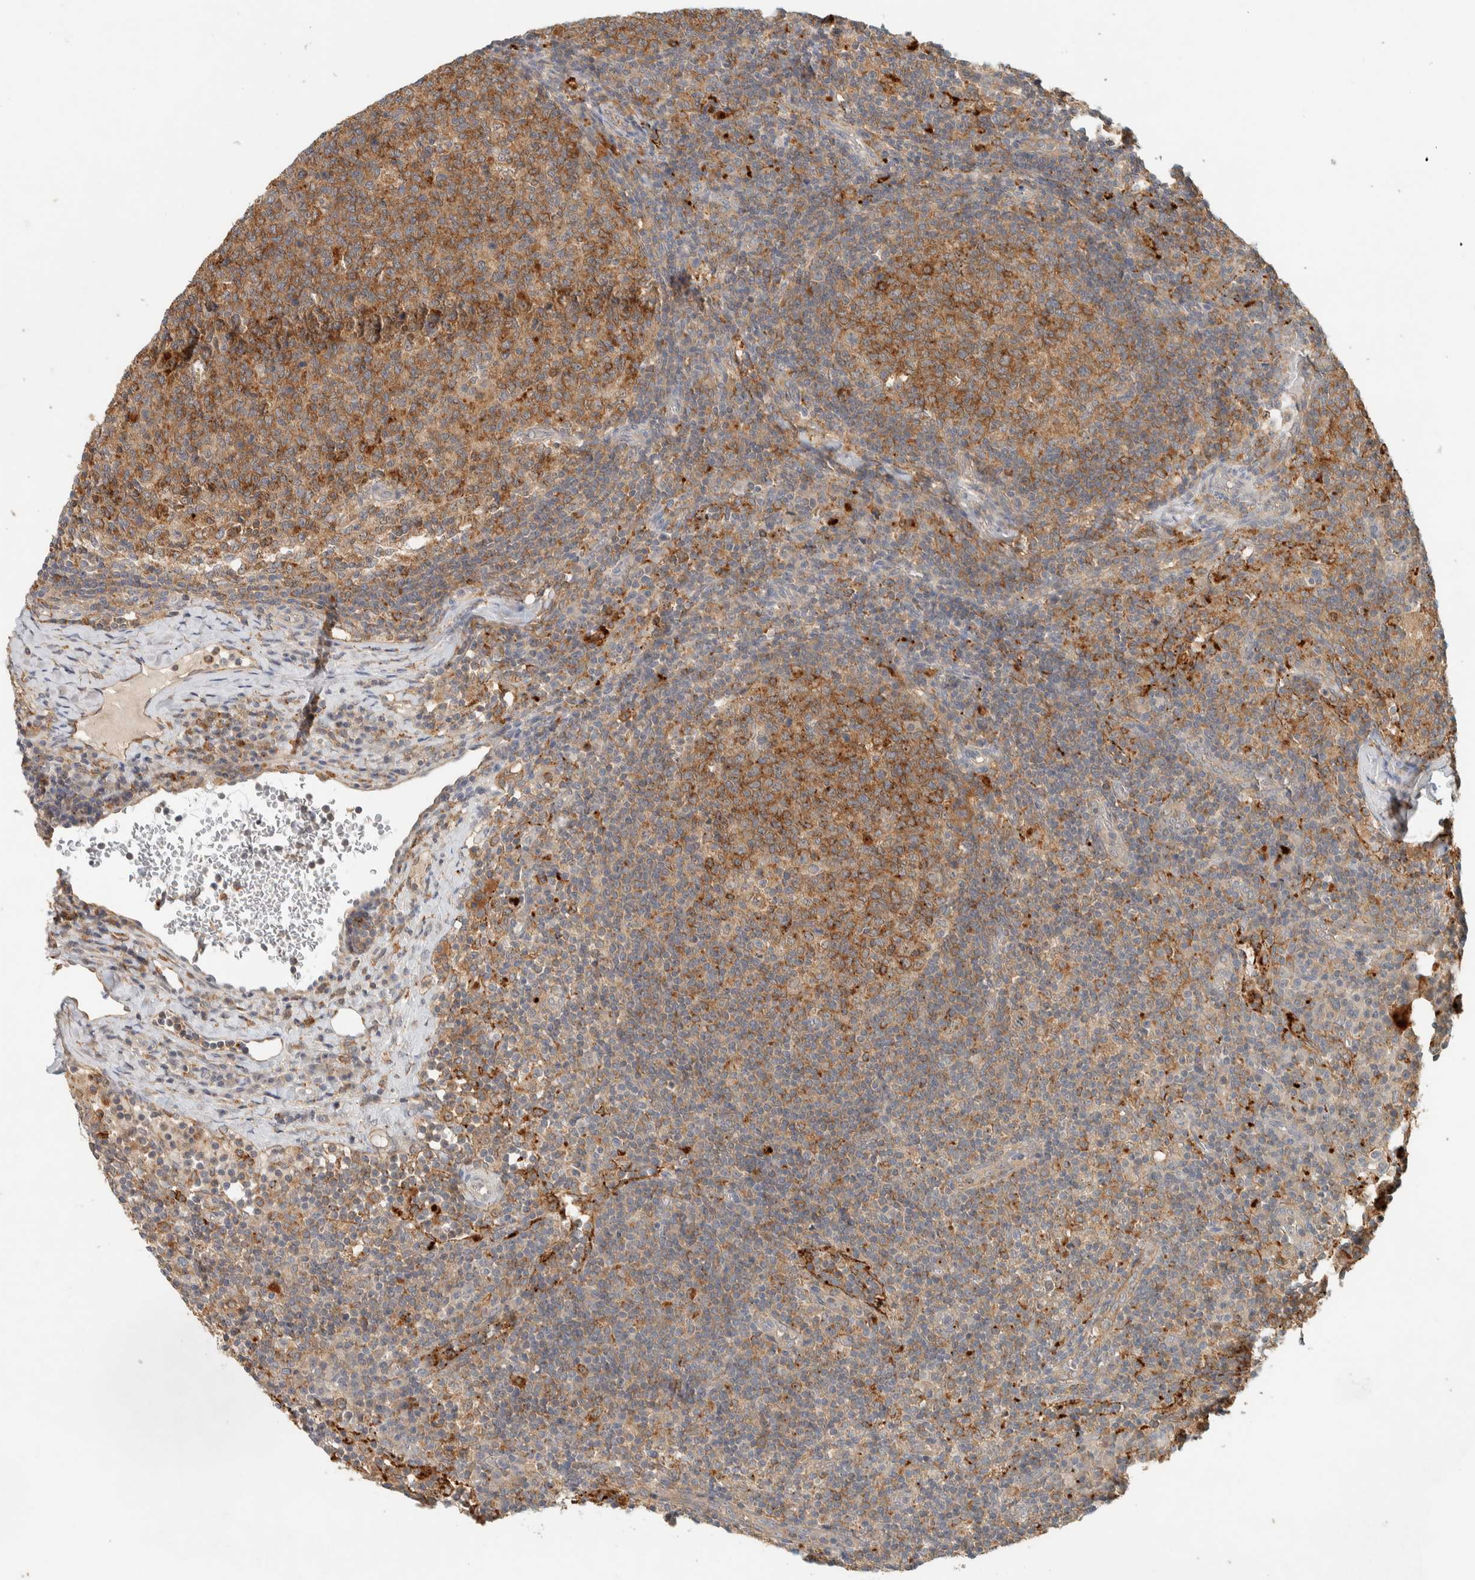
{"staining": {"intensity": "moderate", "quantity": ">75%", "location": "cytoplasmic/membranous"}, "tissue": "lymph node", "cell_type": "Germinal center cells", "image_type": "normal", "snomed": [{"axis": "morphology", "description": "Normal tissue, NOS"}, {"axis": "morphology", "description": "Inflammation, NOS"}, {"axis": "topography", "description": "Lymph node"}], "caption": "Immunohistochemical staining of normal lymph node displays medium levels of moderate cytoplasmic/membranous positivity in approximately >75% of germinal center cells.", "gene": "RAB11FIP1", "patient": {"sex": "male", "age": 55}}